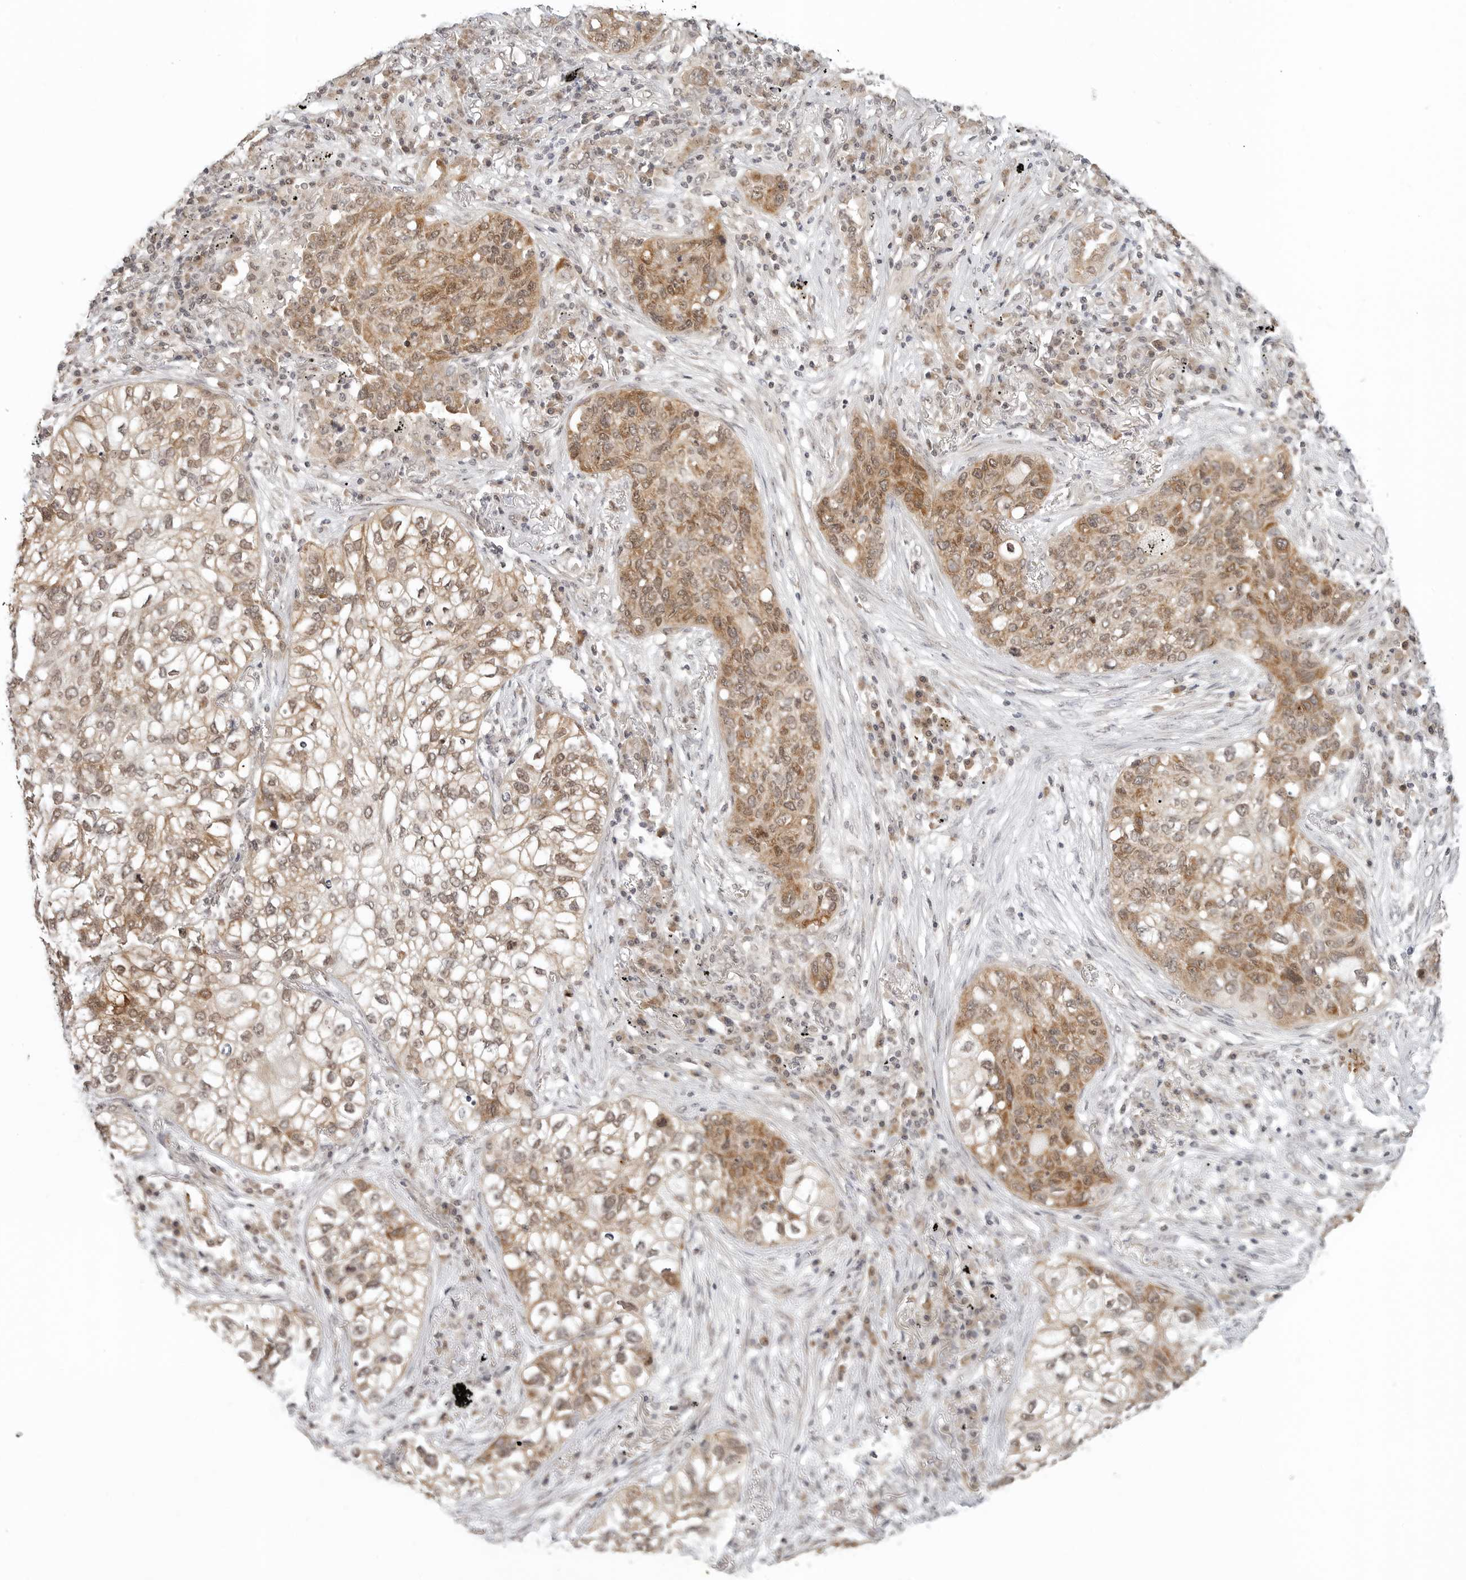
{"staining": {"intensity": "moderate", "quantity": ">75%", "location": "cytoplasmic/membranous,nuclear"}, "tissue": "lung cancer", "cell_type": "Tumor cells", "image_type": "cancer", "snomed": [{"axis": "morphology", "description": "Squamous cell carcinoma, NOS"}, {"axis": "topography", "description": "Lung"}], "caption": "Brown immunohistochemical staining in lung cancer (squamous cell carcinoma) displays moderate cytoplasmic/membranous and nuclear expression in about >75% of tumor cells. The staining was performed using DAB (3,3'-diaminobenzidine) to visualize the protein expression in brown, while the nuclei were stained in blue with hematoxylin (Magnification: 20x).", "gene": "METAP1", "patient": {"sex": "female", "age": 63}}